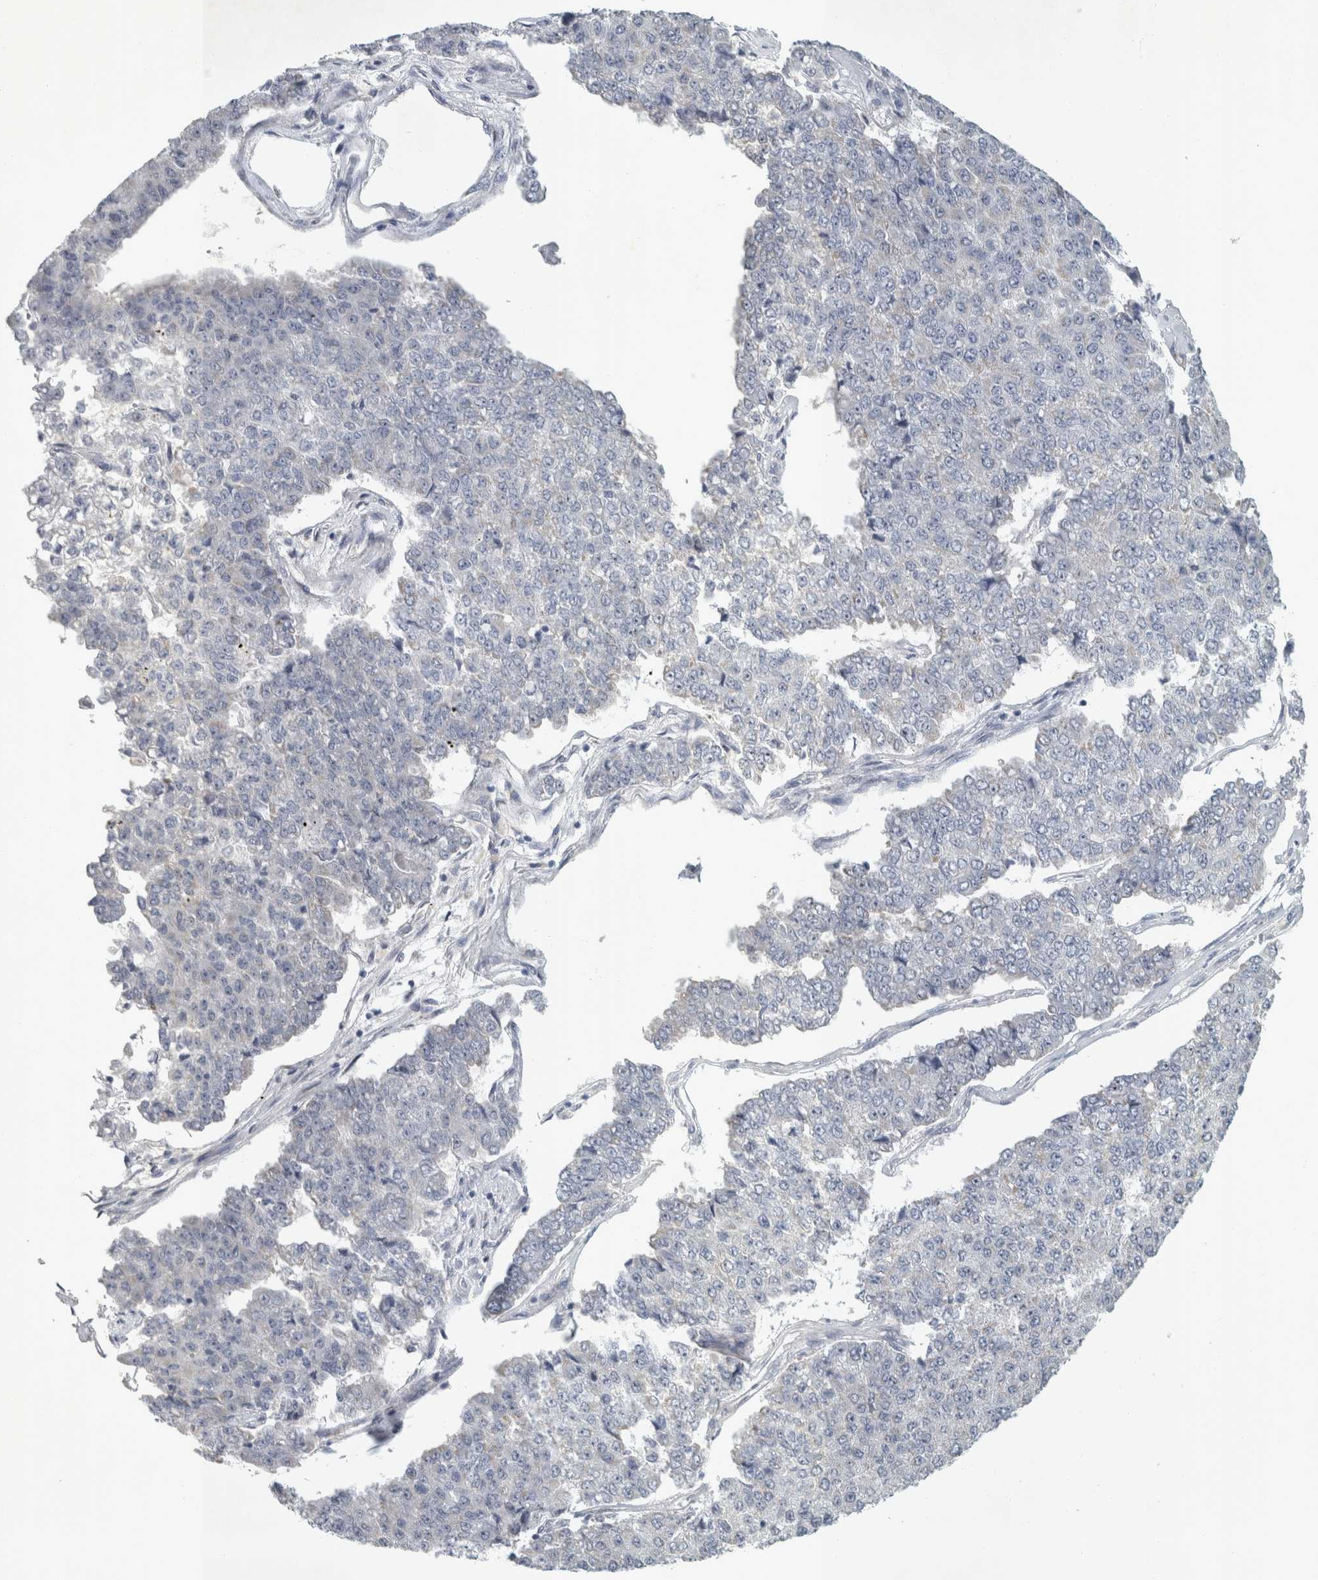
{"staining": {"intensity": "negative", "quantity": "none", "location": "none"}, "tissue": "pancreatic cancer", "cell_type": "Tumor cells", "image_type": "cancer", "snomed": [{"axis": "morphology", "description": "Adenocarcinoma, NOS"}, {"axis": "topography", "description": "Pancreas"}], "caption": "Tumor cells show no significant protein staining in pancreatic adenocarcinoma. The staining was performed using DAB to visualize the protein expression in brown, while the nuclei were stained in blue with hematoxylin (Magnification: 20x).", "gene": "FXYD7", "patient": {"sex": "male", "age": 50}}